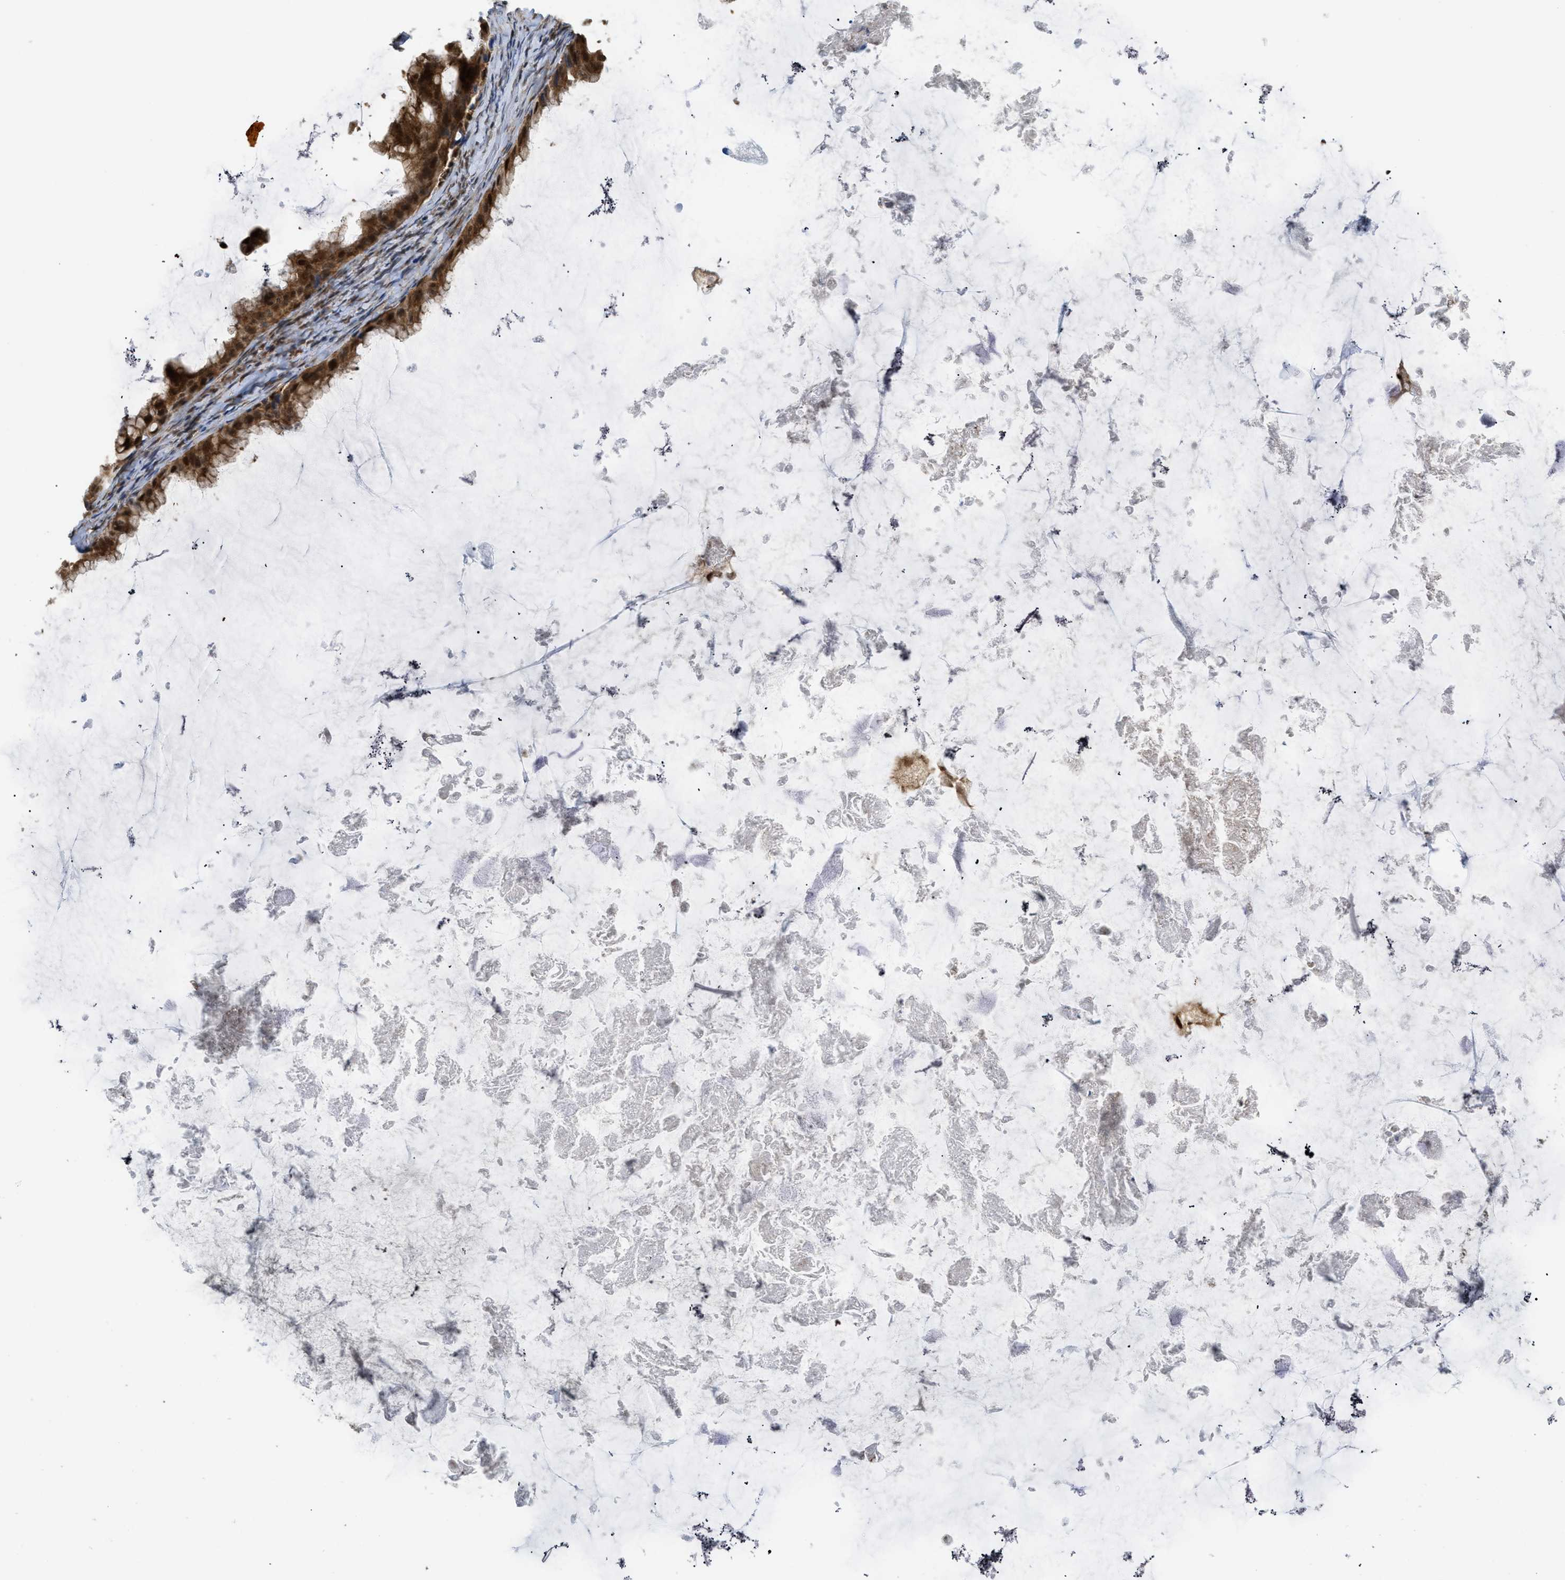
{"staining": {"intensity": "moderate", "quantity": ">75%", "location": "cytoplasmic/membranous,nuclear"}, "tissue": "ovarian cancer", "cell_type": "Tumor cells", "image_type": "cancer", "snomed": [{"axis": "morphology", "description": "Cystadenocarcinoma, mucinous, NOS"}, {"axis": "topography", "description": "Ovary"}], "caption": "Protein expression analysis of ovarian cancer (mucinous cystadenocarcinoma) shows moderate cytoplasmic/membranous and nuclear expression in about >75% of tumor cells.", "gene": "TACC1", "patient": {"sex": "female", "age": 61}}